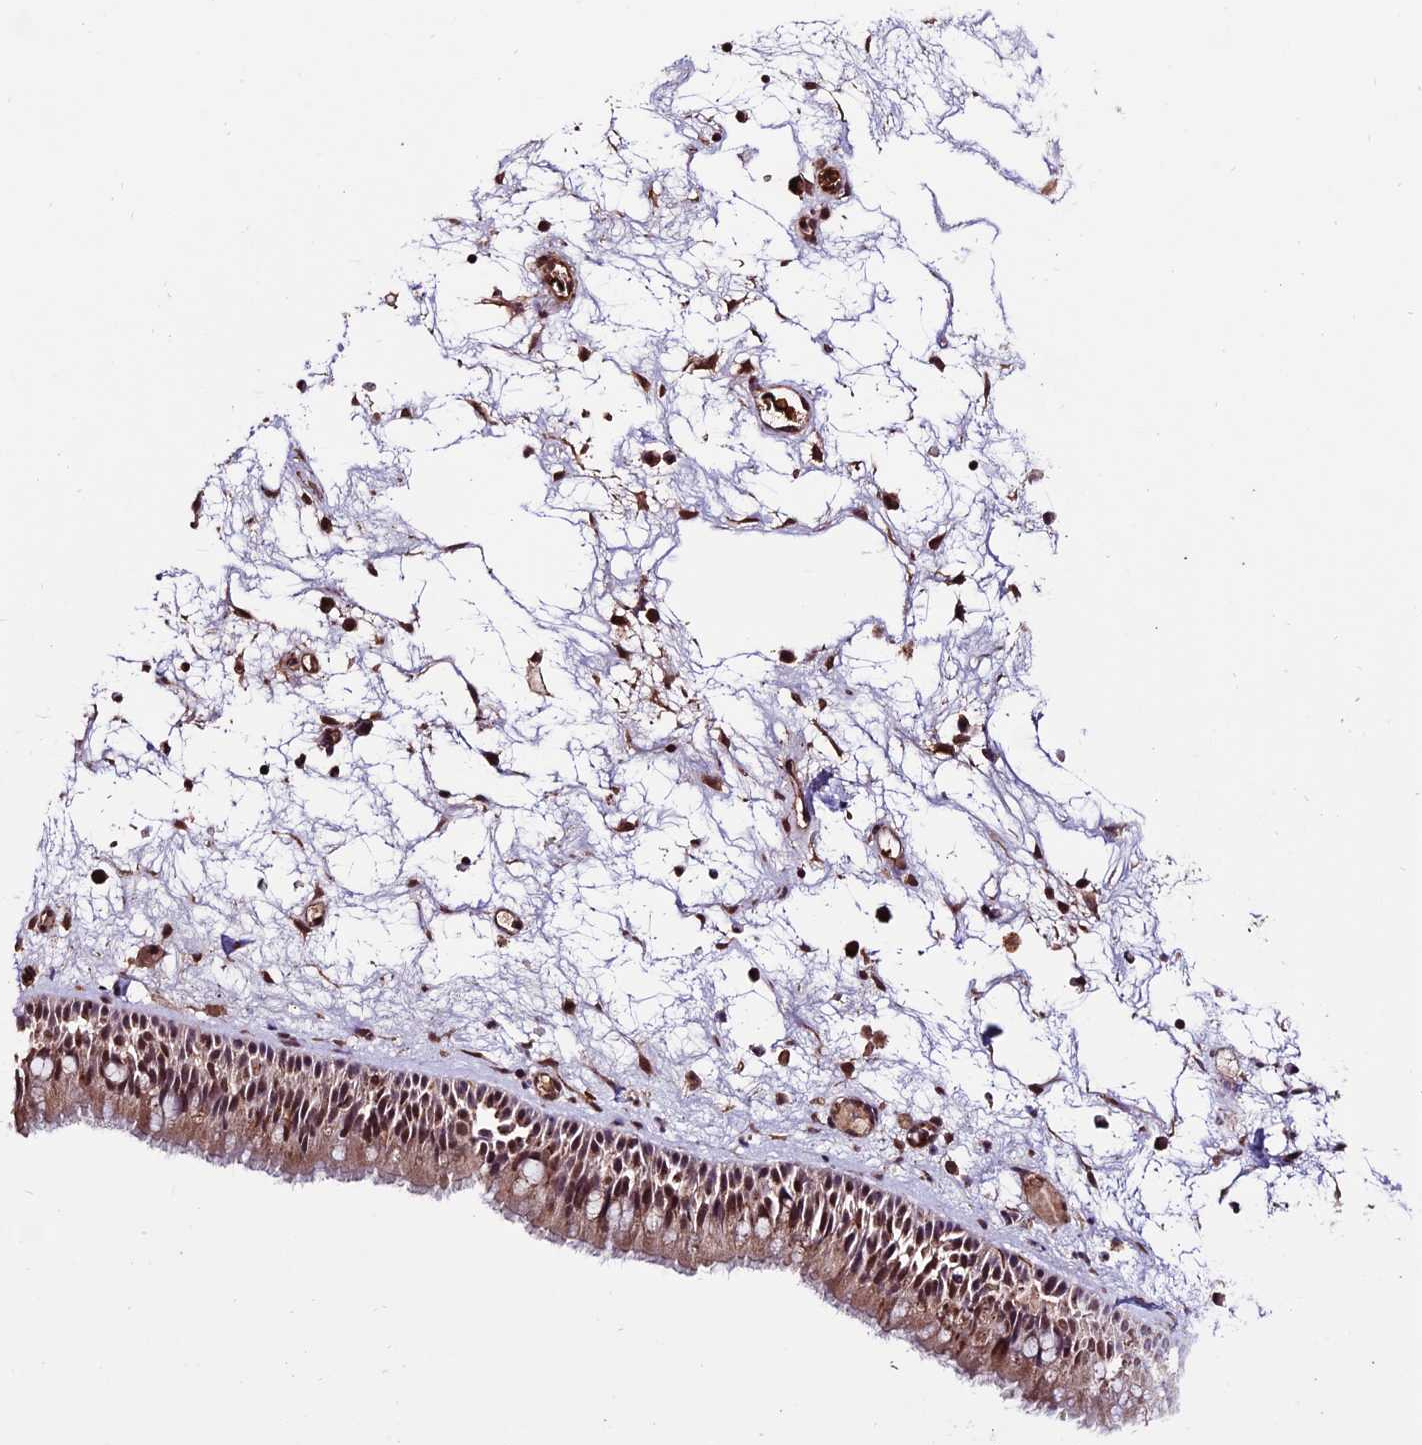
{"staining": {"intensity": "moderate", "quantity": ">75%", "location": "cytoplasmic/membranous,nuclear"}, "tissue": "nasopharynx", "cell_type": "Respiratory epithelial cells", "image_type": "normal", "snomed": [{"axis": "morphology", "description": "Normal tissue, NOS"}, {"axis": "morphology", "description": "Inflammation, NOS"}, {"axis": "morphology", "description": "Malignant melanoma, Metastatic site"}, {"axis": "topography", "description": "Nasopharynx"}], "caption": "Immunohistochemical staining of unremarkable nasopharynx reveals moderate cytoplasmic/membranous,nuclear protein positivity in about >75% of respiratory epithelial cells.", "gene": "CABIN1", "patient": {"sex": "male", "age": 70}}